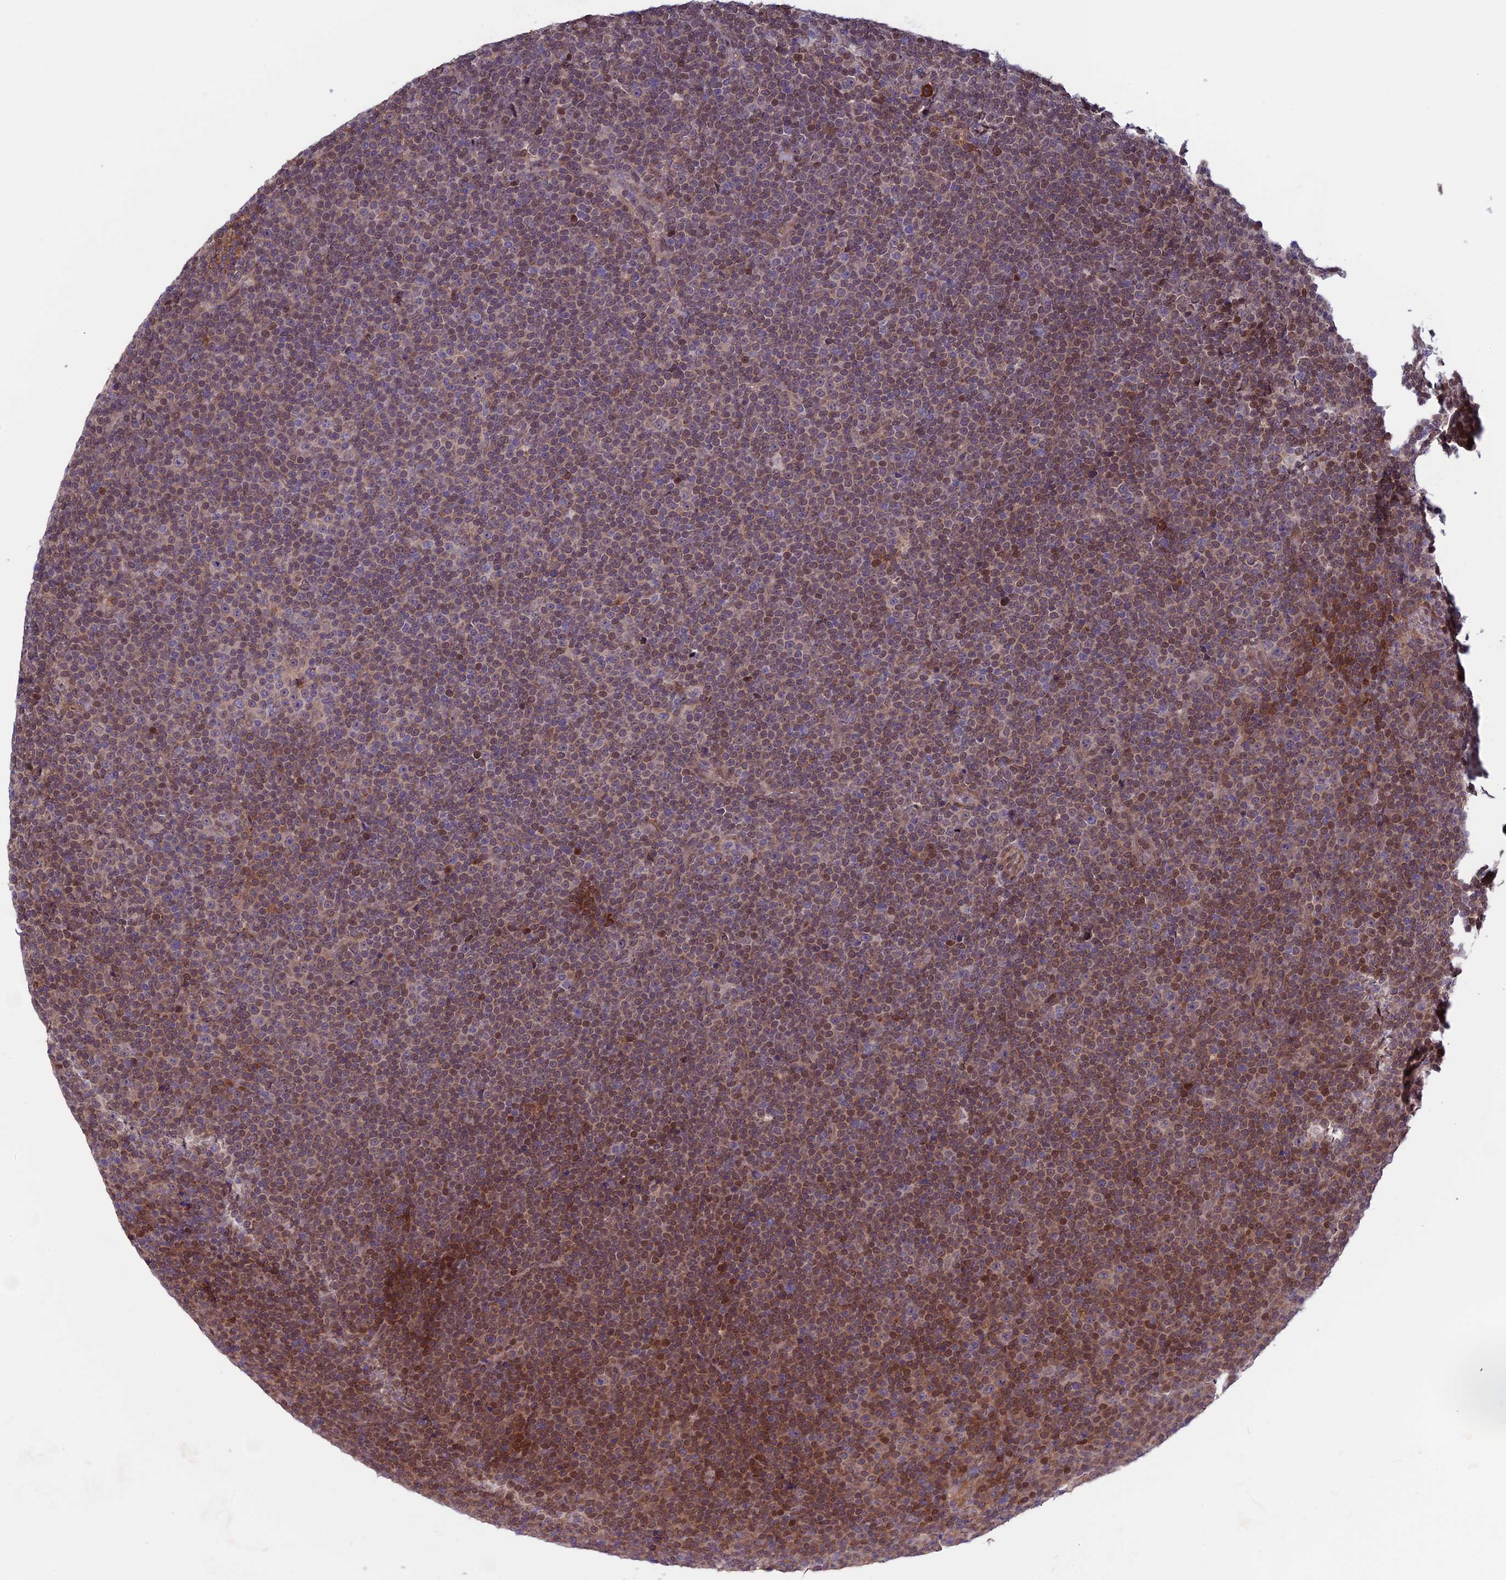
{"staining": {"intensity": "weak", "quantity": "25%-75%", "location": "cytoplasmic/membranous"}, "tissue": "lymphoma", "cell_type": "Tumor cells", "image_type": "cancer", "snomed": [{"axis": "morphology", "description": "Malignant lymphoma, non-Hodgkin's type, Low grade"}, {"axis": "topography", "description": "Lymph node"}], "caption": "Human lymphoma stained with a protein marker demonstrates weak staining in tumor cells.", "gene": "FADS1", "patient": {"sex": "female", "age": 67}}